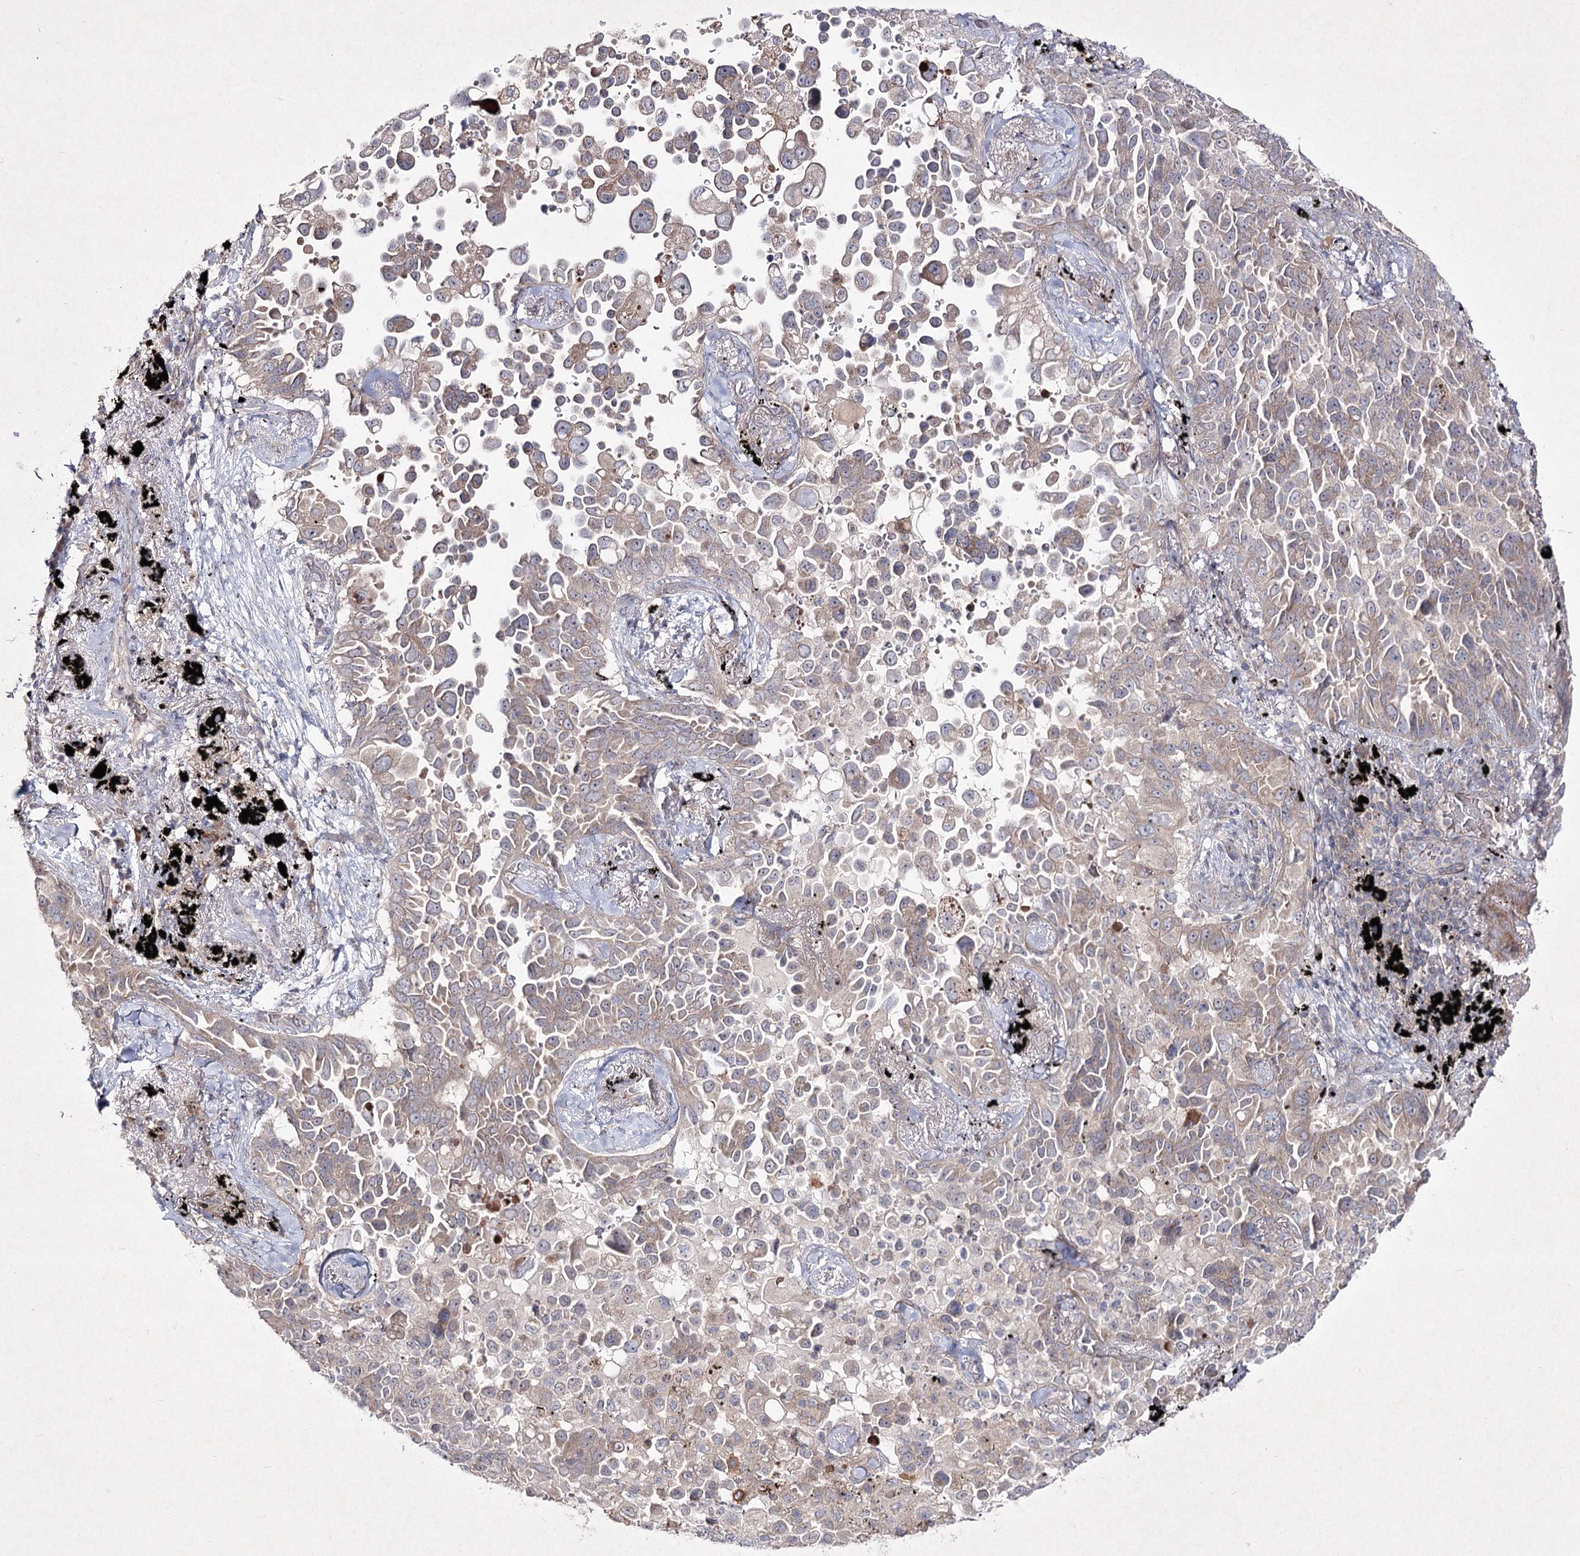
{"staining": {"intensity": "weak", "quantity": "25%-75%", "location": "cytoplasmic/membranous"}, "tissue": "lung cancer", "cell_type": "Tumor cells", "image_type": "cancer", "snomed": [{"axis": "morphology", "description": "Adenocarcinoma, NOS"}, {"axis": "topography", "description": "Lung"}], "caption": "This is a photomicrograph of immunohistochemistry (IHC) staining of lung cancer, which shows weak positivity in the cytoplasmic/membranous of tumor cells.", "gene": "CIB2", "patient": {"sex": "female", "age": 67}}